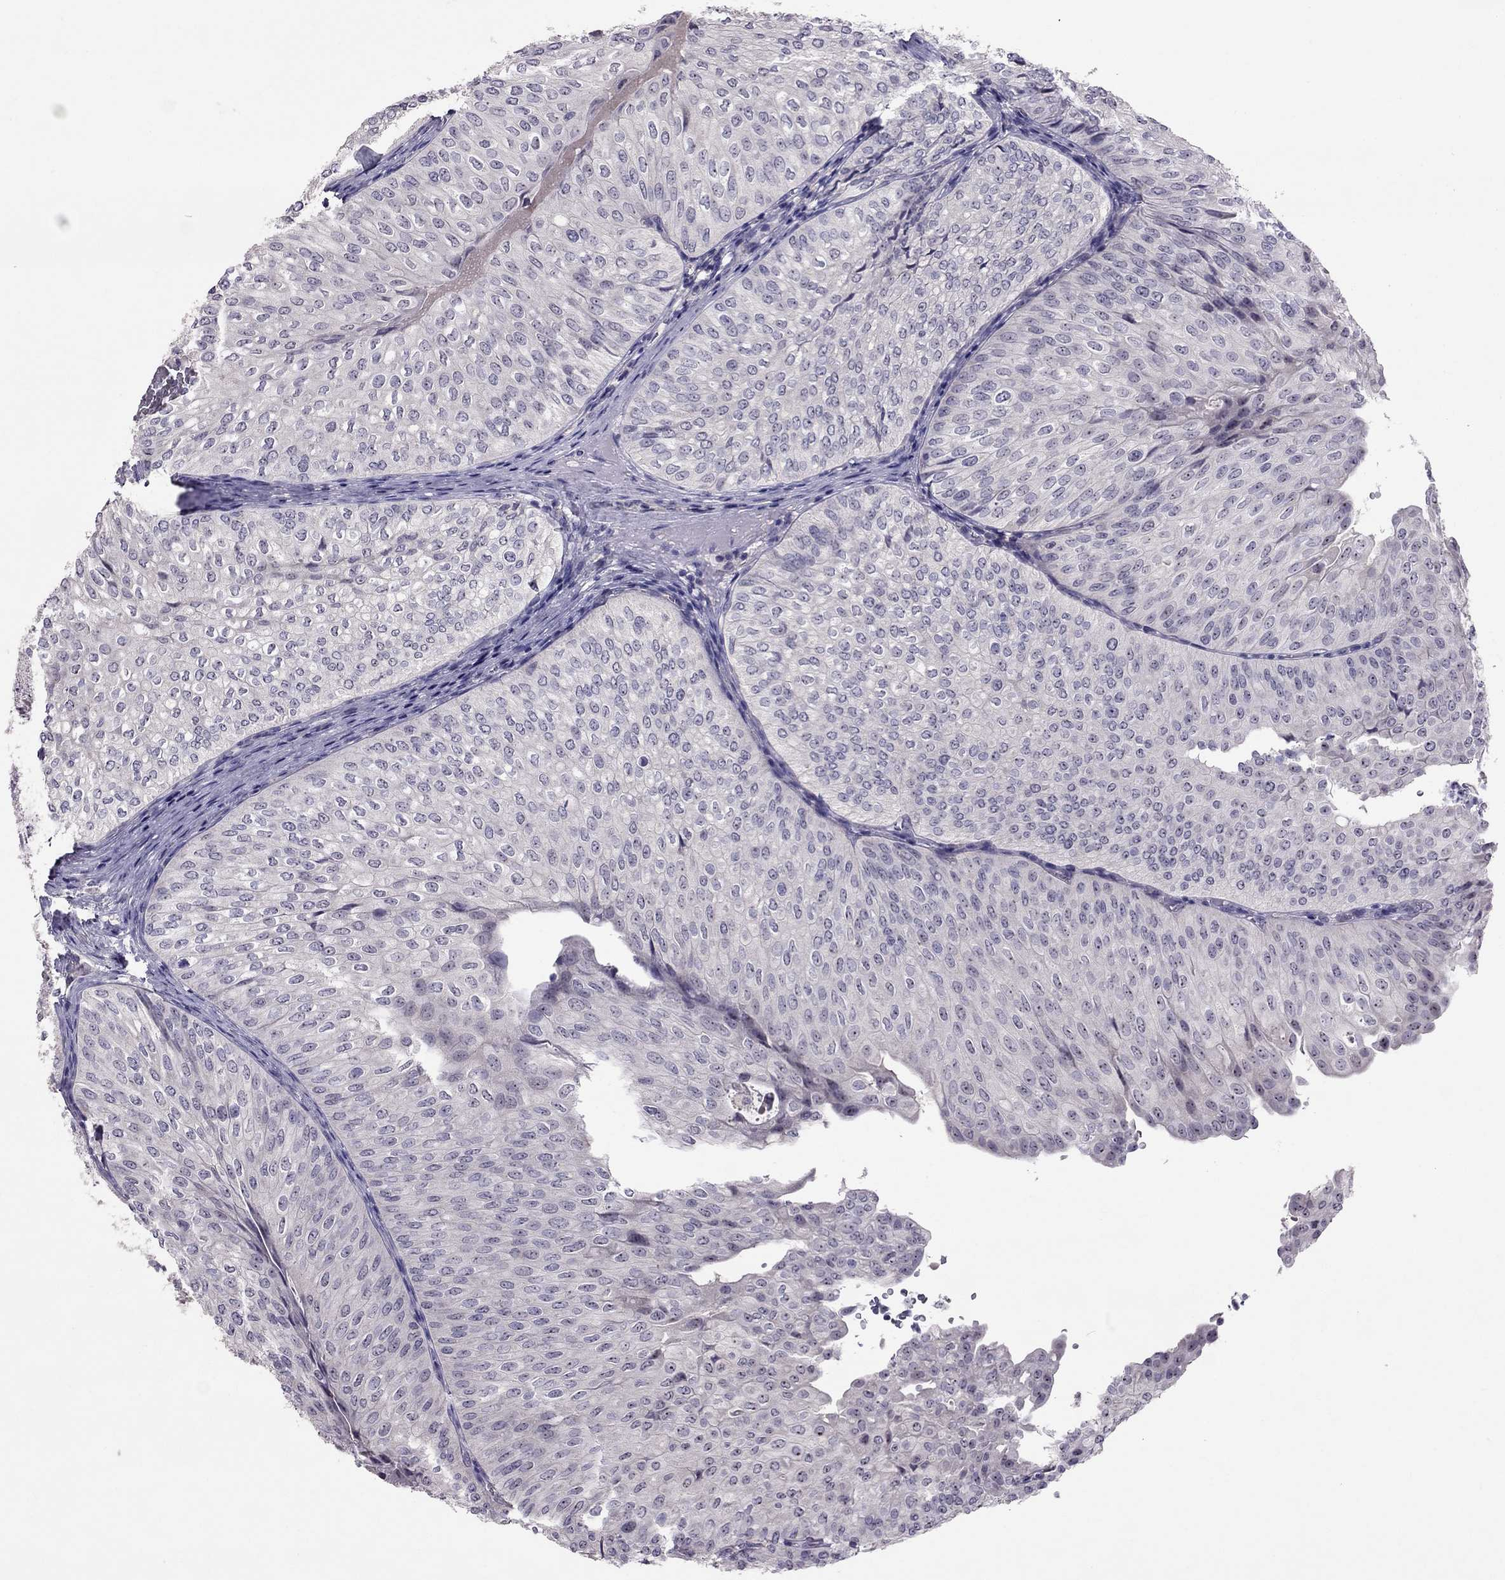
{"staining": {"intensity": "negative", "quantity": "none", "location": "none"}, "tissue": "urothelial cancer", "cell_type": "Tumor cells", "image_type": "cancer", "snomed": [{"axis": "morphology", "description": "Urothelial carcinoma, NOS"}, {"axis": "topography", "description": "Urinary bladder"}], "caption": "Tumor cells show no significant protein staining in urothelial cancer.", "gene": "LRRC46", "patient": {"sex": "male", "age": 62}}